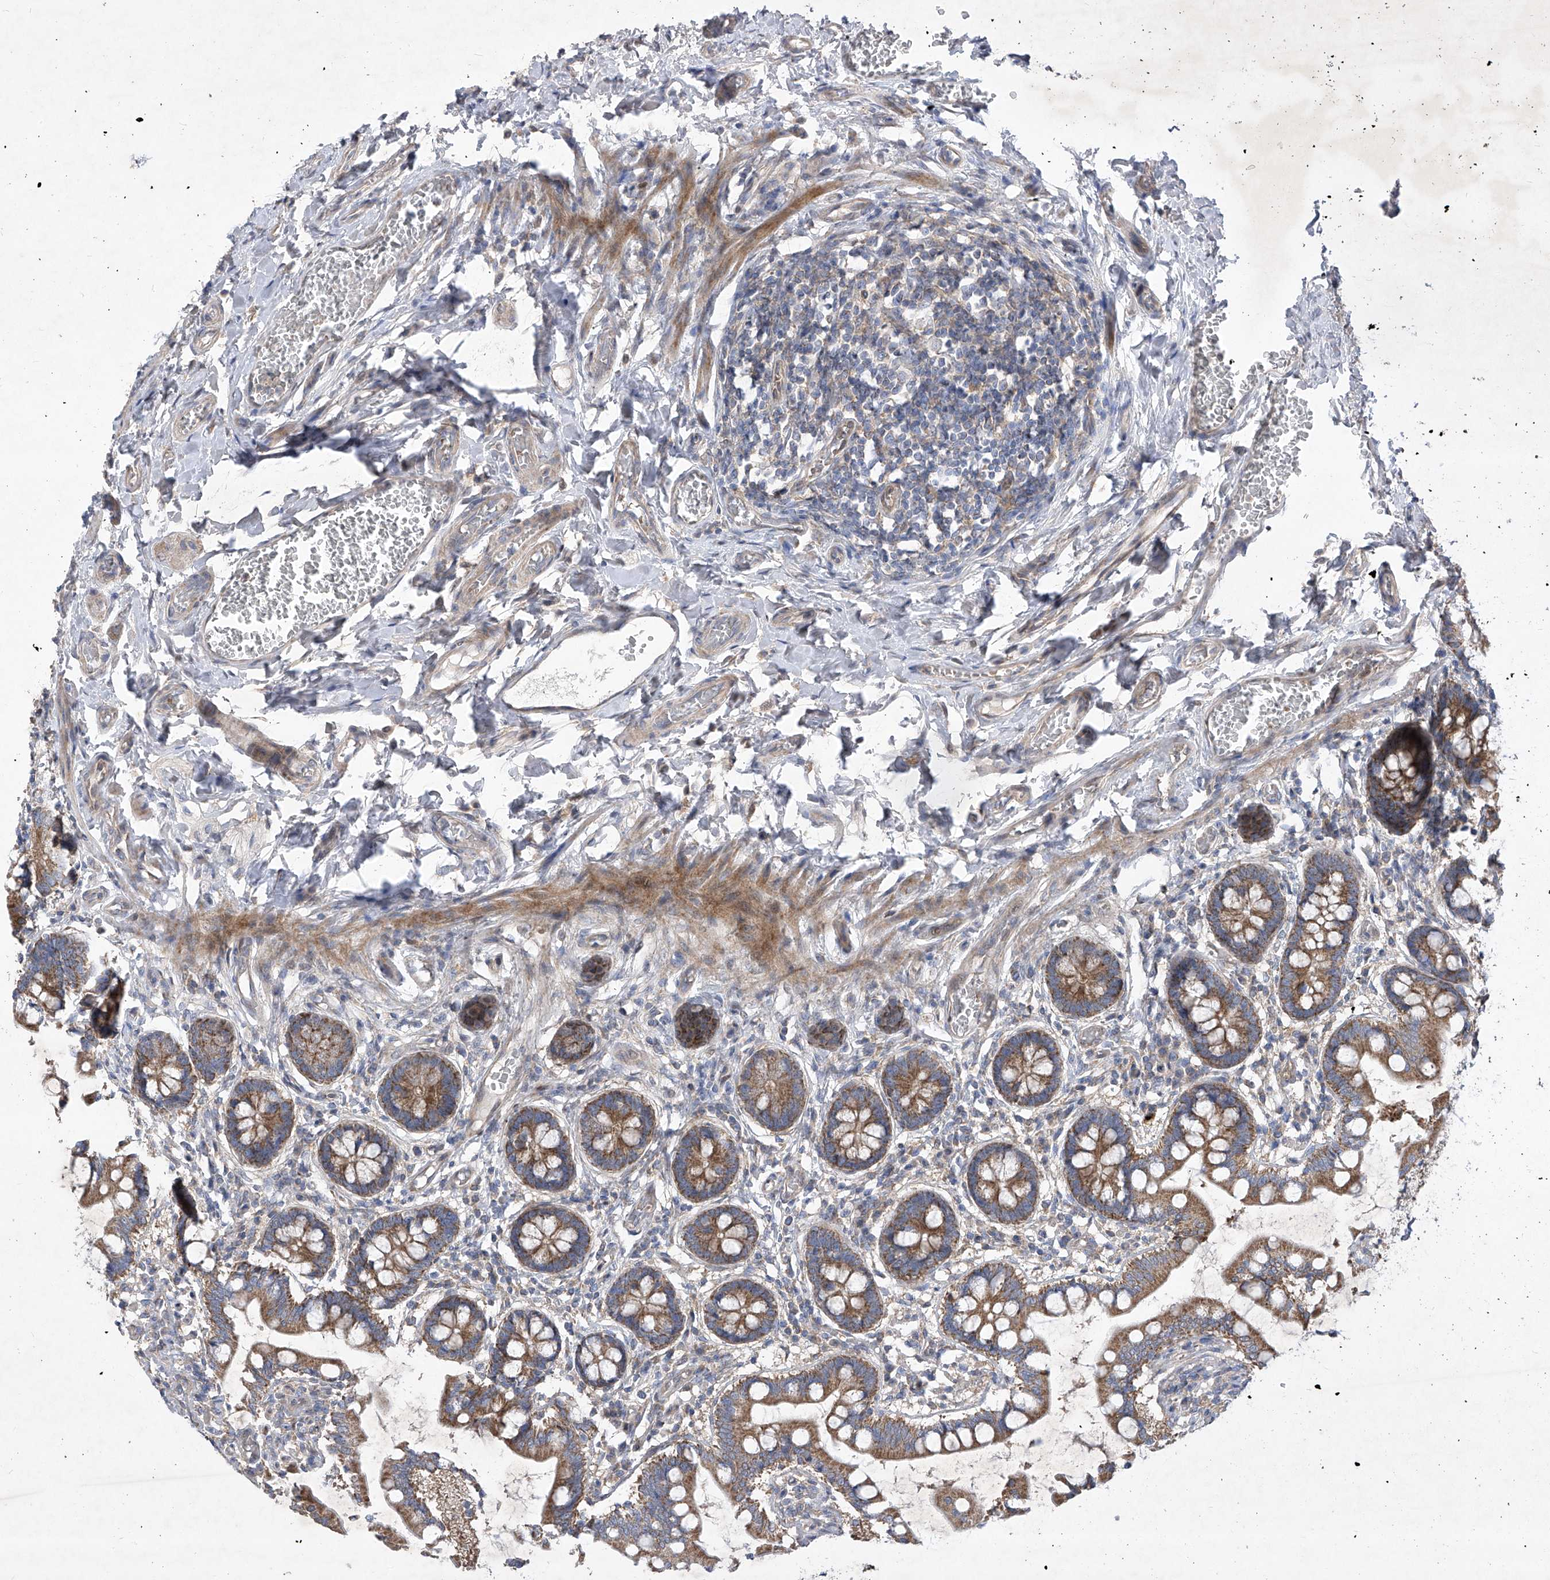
{"staining": {"intensity": "moderate", "quantity": ">75%", "location": "cytoplasmic/membranous"}, "tissue": "small intestine", "cell_type": "Glandular cells", "image_type": "normal", "snomed": [{"axis": "morphology", "description": "Normal tissue, NOS"}, {"axis": "topography", "description": "Small intestine"}], "caption": "Brown immunohistochemical staining in benign human small intestine displays moderate cytoplasmic/membranous expression in about >75% of glandular cells.", "gene": "COQ3", "patient": {"sex": "male", "age": 52}}